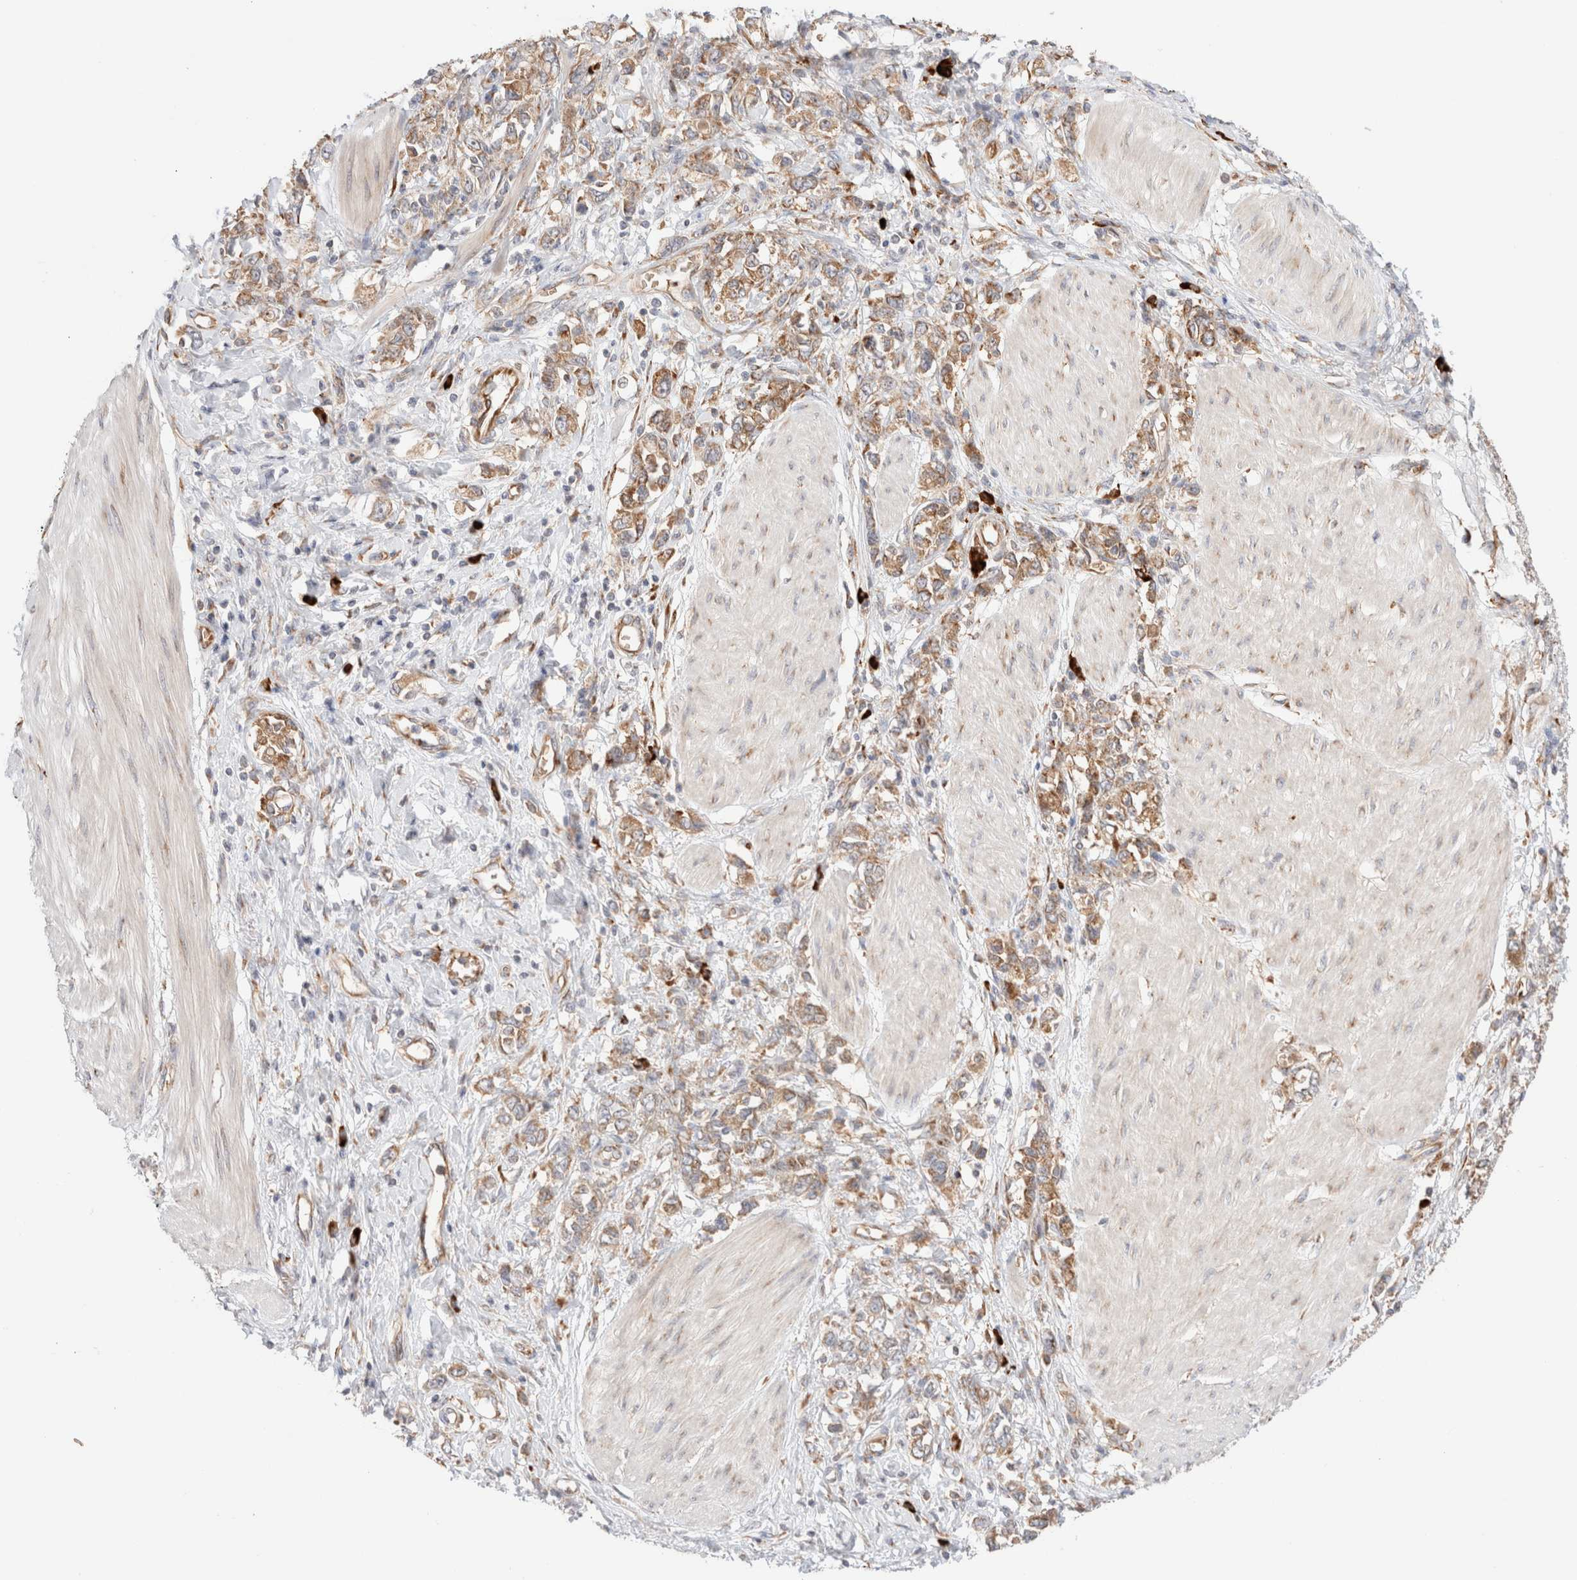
{"staining": {"intensity": "moderate", "quantity": ">75%", "location": "cytoplasmic/membranous"}, "tissue": "stomach cancer", "cell_type": "Tumor cells", "image_type": "cancer", "snomed": [{"axis": "morphology", "description": "Adenocarcinoma, NOS"}, {"axis": "topography", "description": "Stomach"}], "caption": "Immunohistochemical staining of human adenocarcinoma (stomach) shows moderate cytoplasmic/membranous protein staining in approximately >75% of tumor cells.", "gene": "UTS2B", "patient": {"sex": "female", "age": 76}}